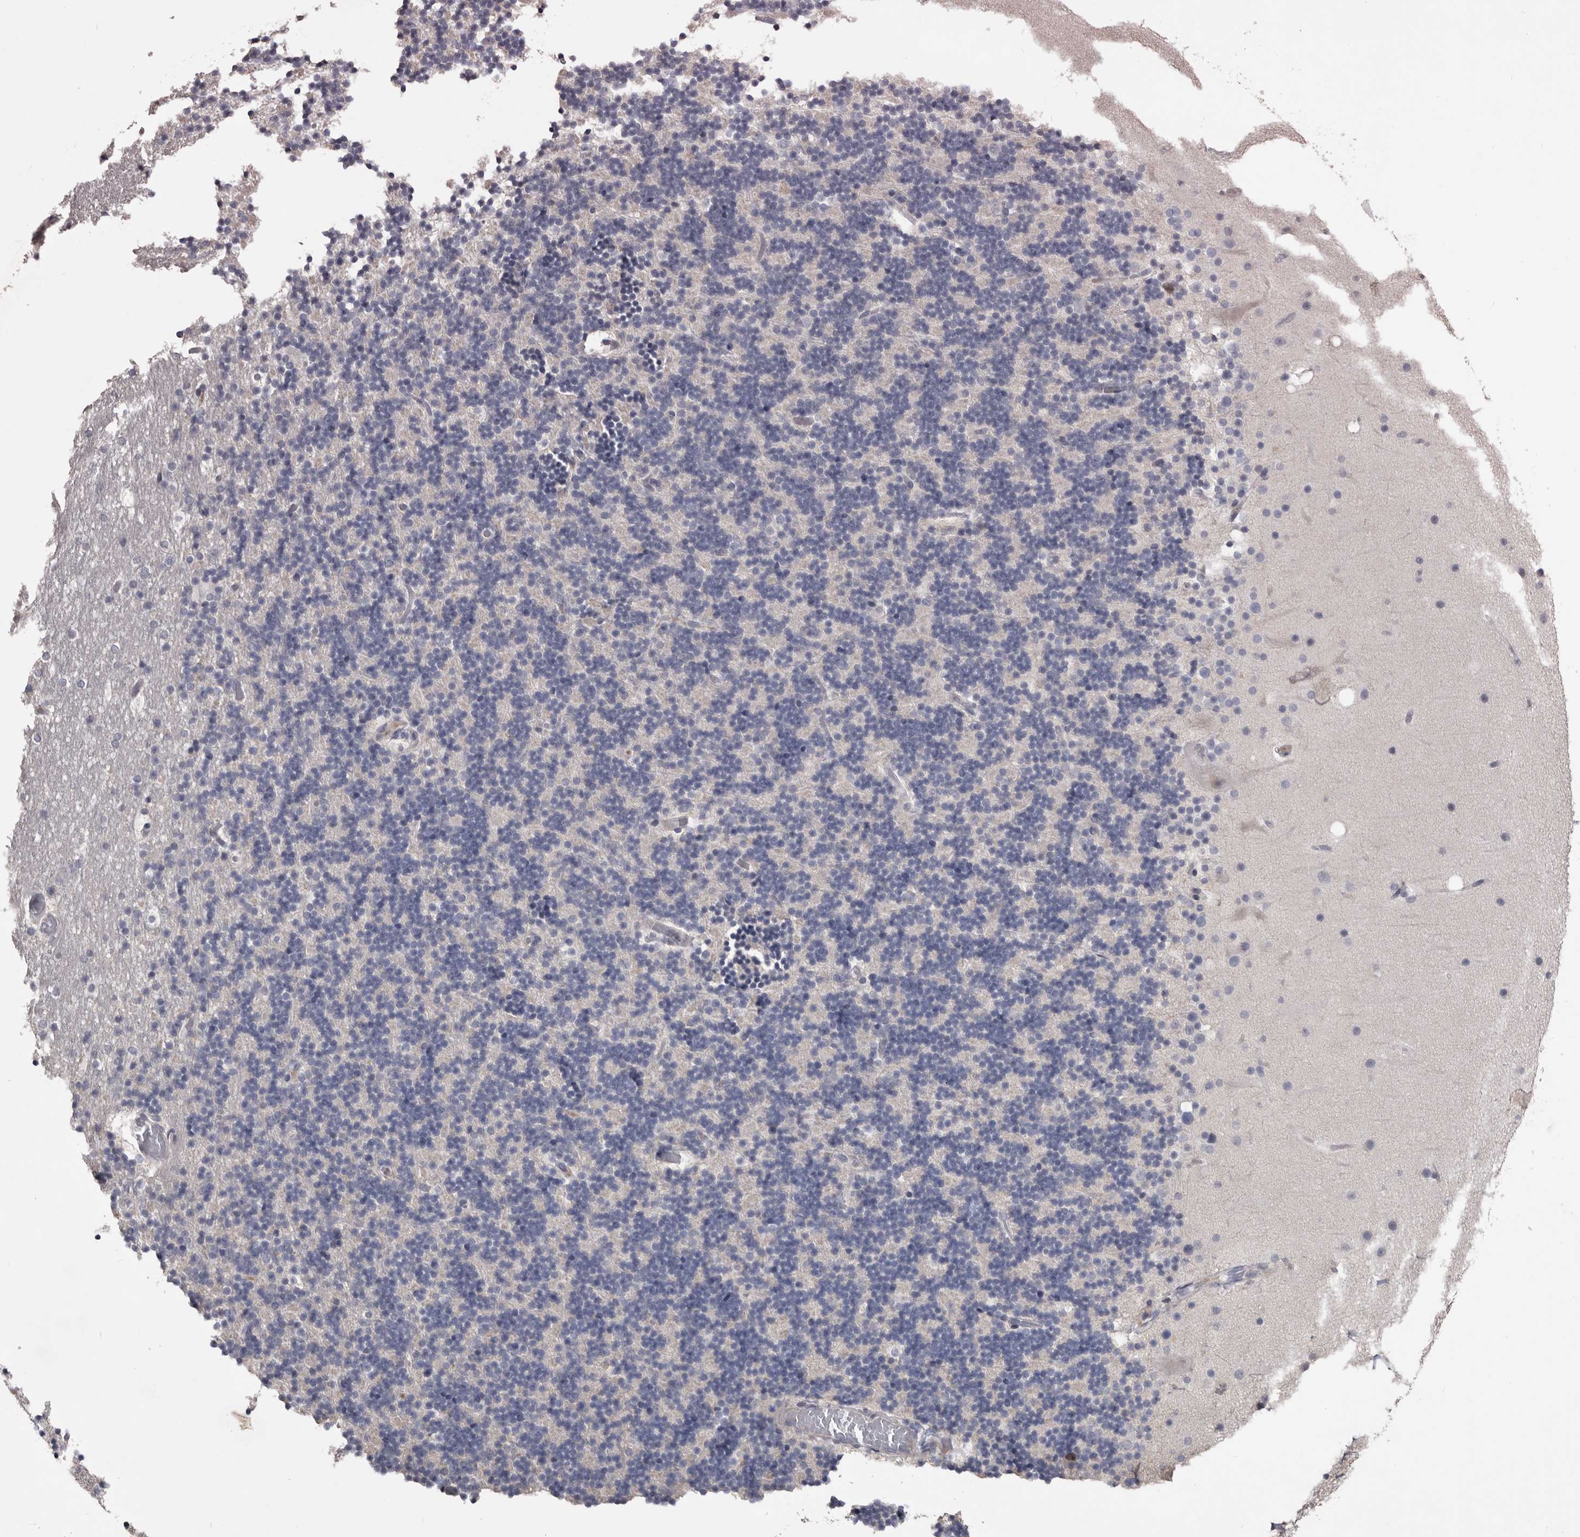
{"staining": {"intensity": "negative", "quantity": "none", "location": "none"}, "tissue": "cerebellum", "cell_type": "Cells in granular layer", "image_type": "normal", "snomed": [{"axis": "morphology", "description": "Normal tissue, NOS"}, {"axis": "topography", "description": "Cerebellum"}], "caption": "Image shows no protein expression in cells in granular layer of normal cerebellum. (Immunohistochemistry (ihc), brightfield microscopy, high magnification).", "gene": "LPAR6", "patient": {"sex": "male", "age": 57}}